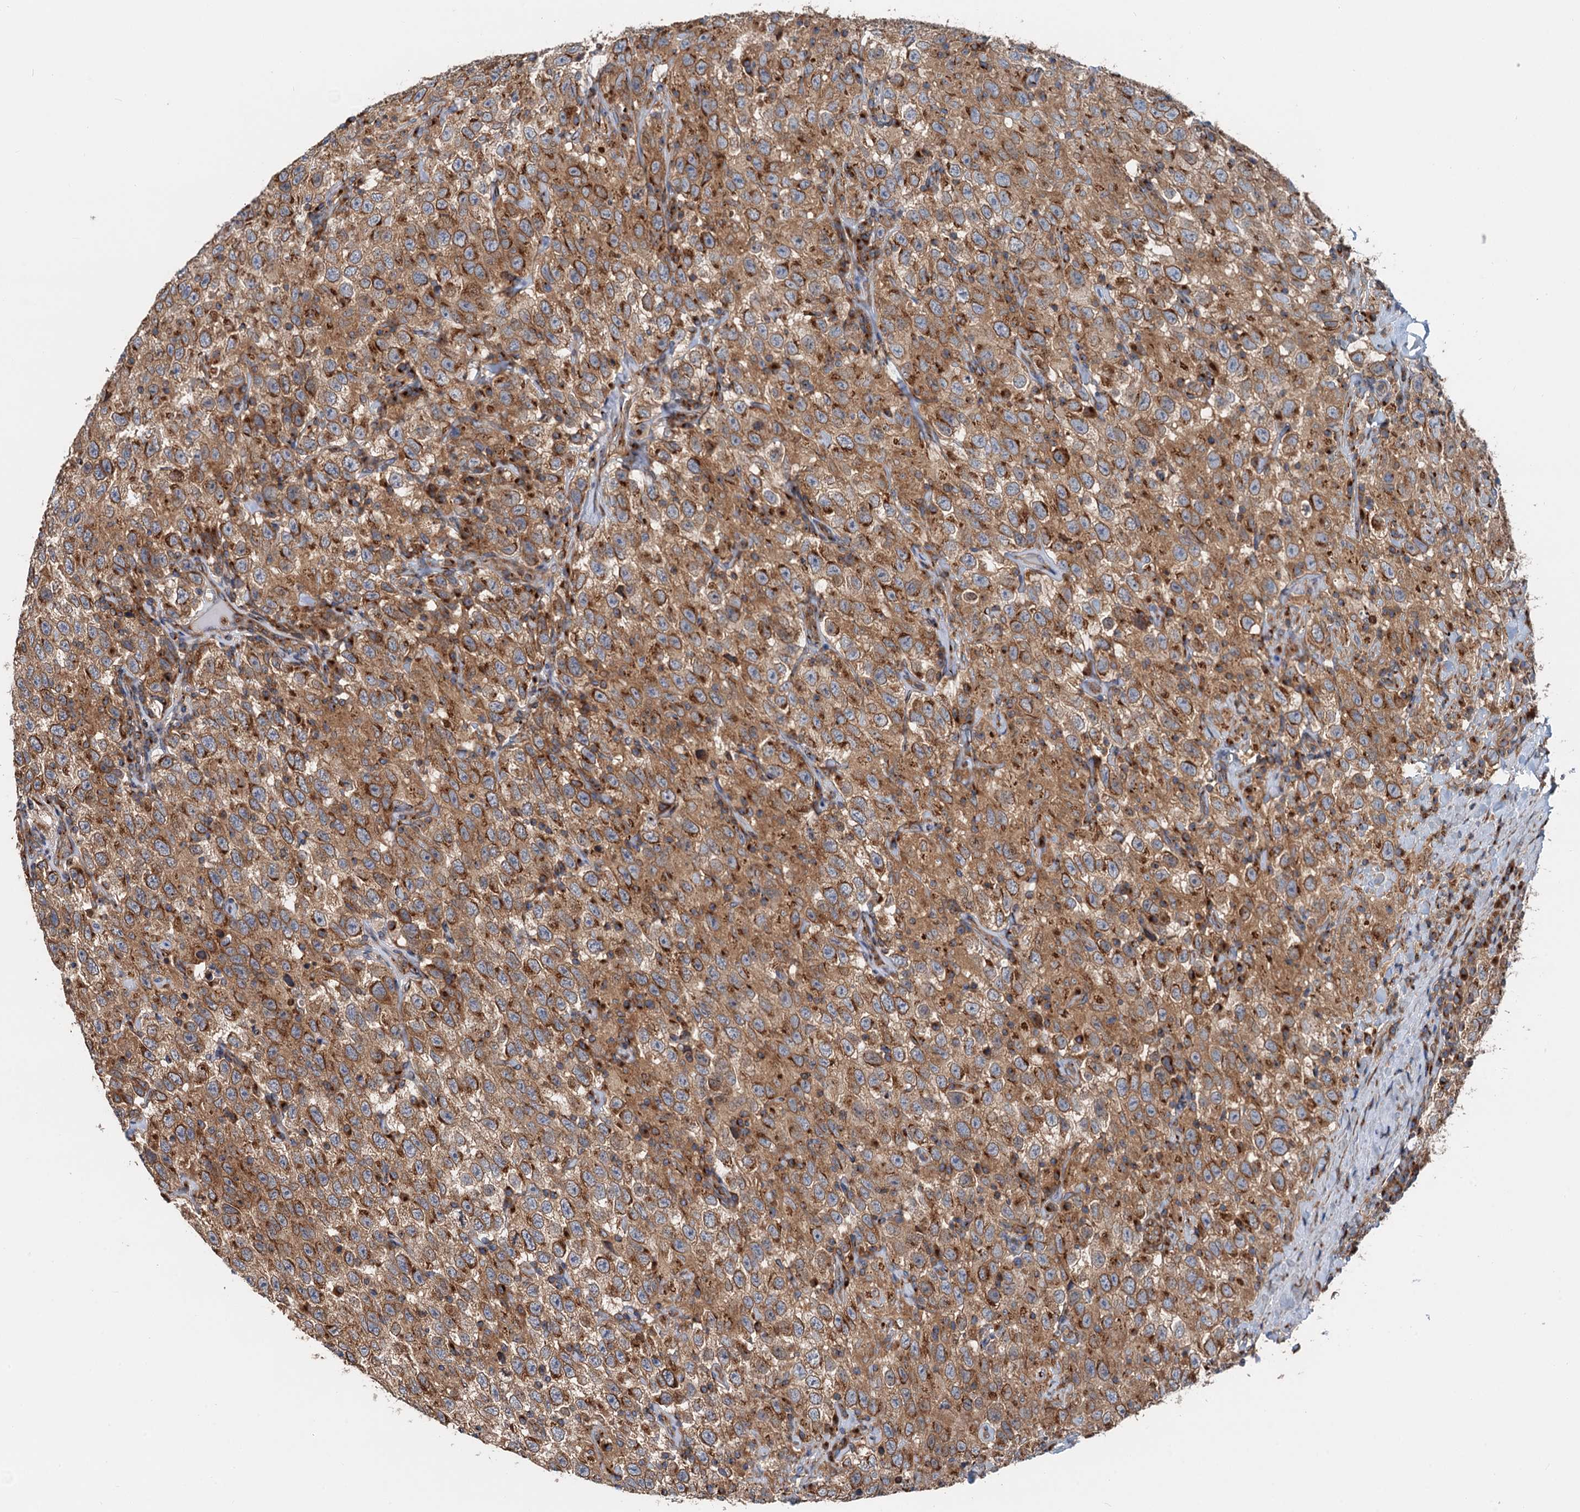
{"staining": {"intensity": "moderate", "quantity": ">75%", "location": "cytoplasmic/membranous"}, "tissue": "testis cancer", "cell_type": "Tumor cells", "image_type": "cancer", "snomed": [{"axis": "morphology", "description": "Seminoma, NOS"}, {"axis": "topography", "description": "Testis"}], "caption": "Tumor cells display medium levels of moderate cytoplasmic/membranous staining in about >75% of cells in human testis cancer (seminoma).", "gene": "ANKRD26", "patient": {"sex": "male", "age": 41}}